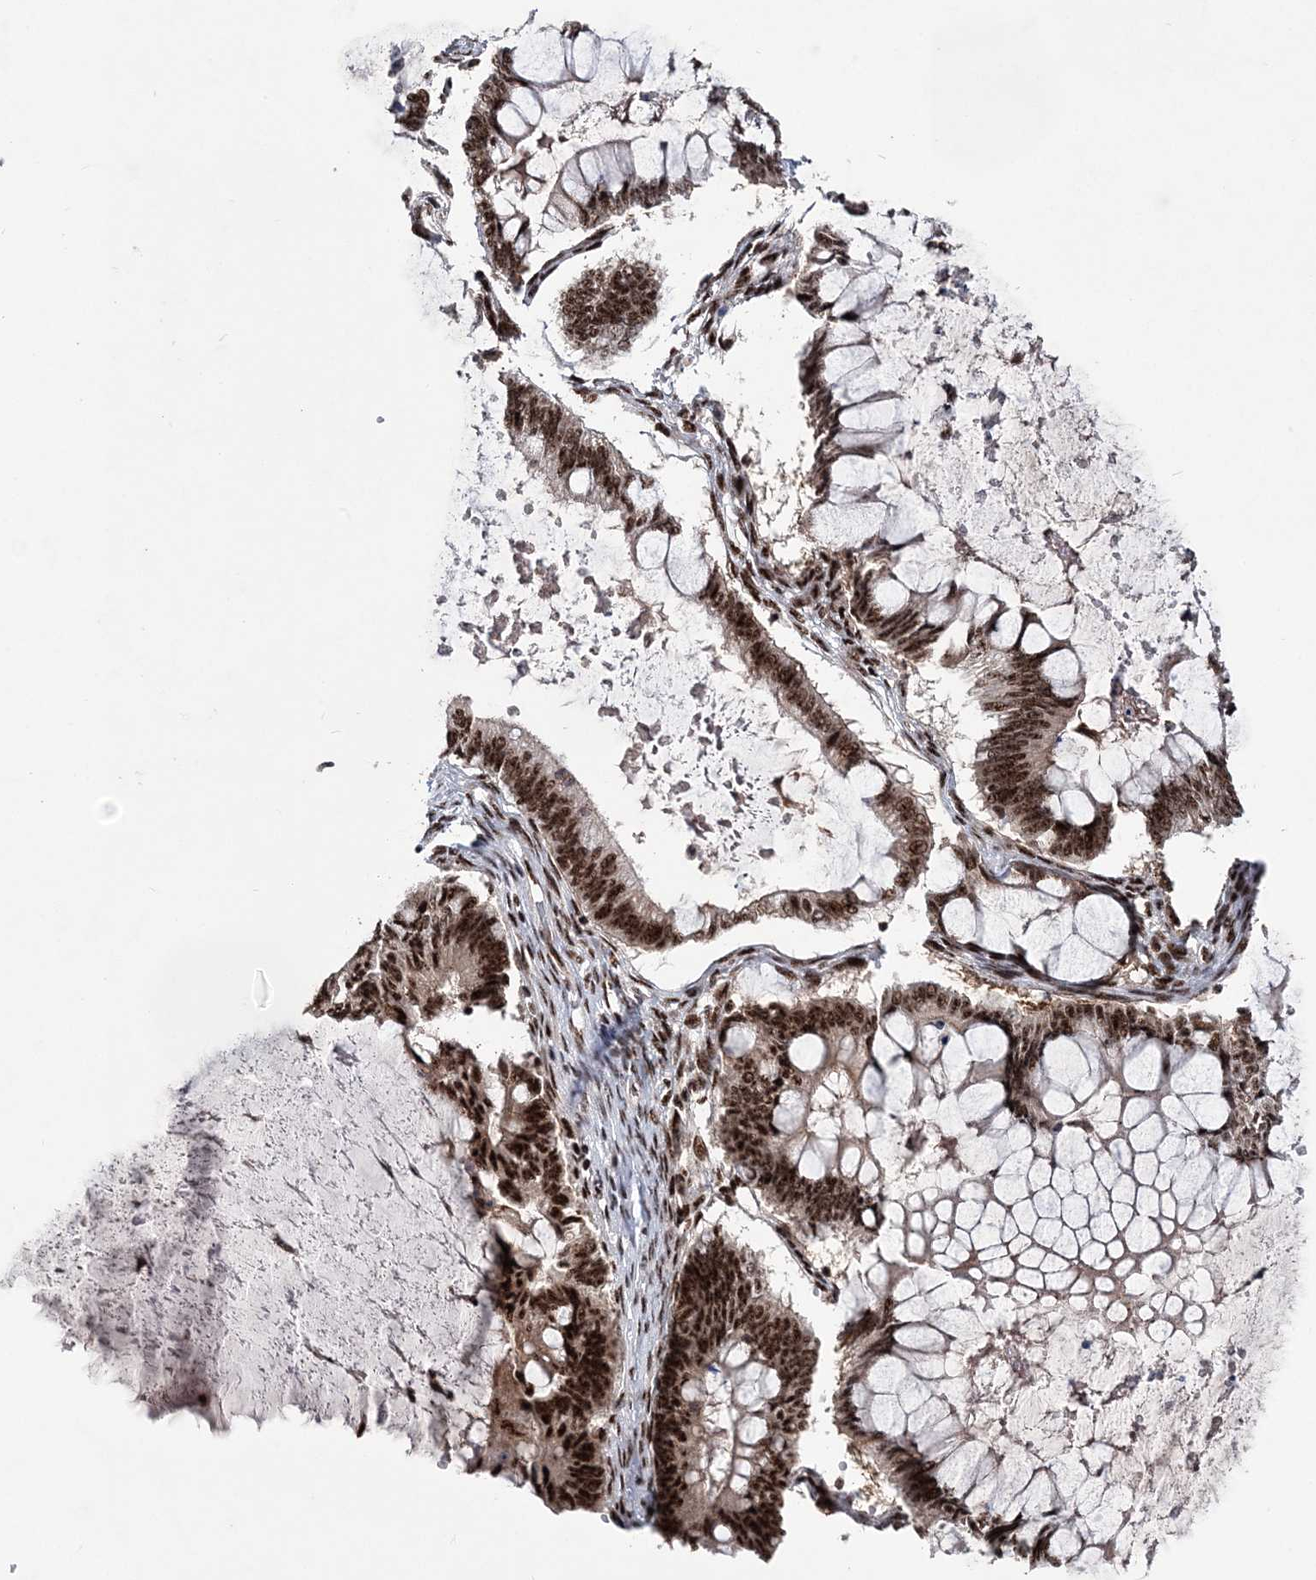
{"staining": {"intensity": "strong", "quantity": ">75%", "location": "nuclear"}, "tissue": "ovarian cancer", "cell_type": "Tumor cells", "image_type": "cancer", "snomed": [{"axis": "morphology", "description": "Cystadenocarcinoma, mucinous, NOS"}, {"axis": "topography", "description": "Ovary"}], "caption": "Immunohistochemical staining of ovarian cancer (mucinous cystadenocarcinoma) shows high levels of strong nuclear expression in approximately >75% of tumor cells.", "gene": "TATDN2", "patient": {"sex": "female", "age": 61}}